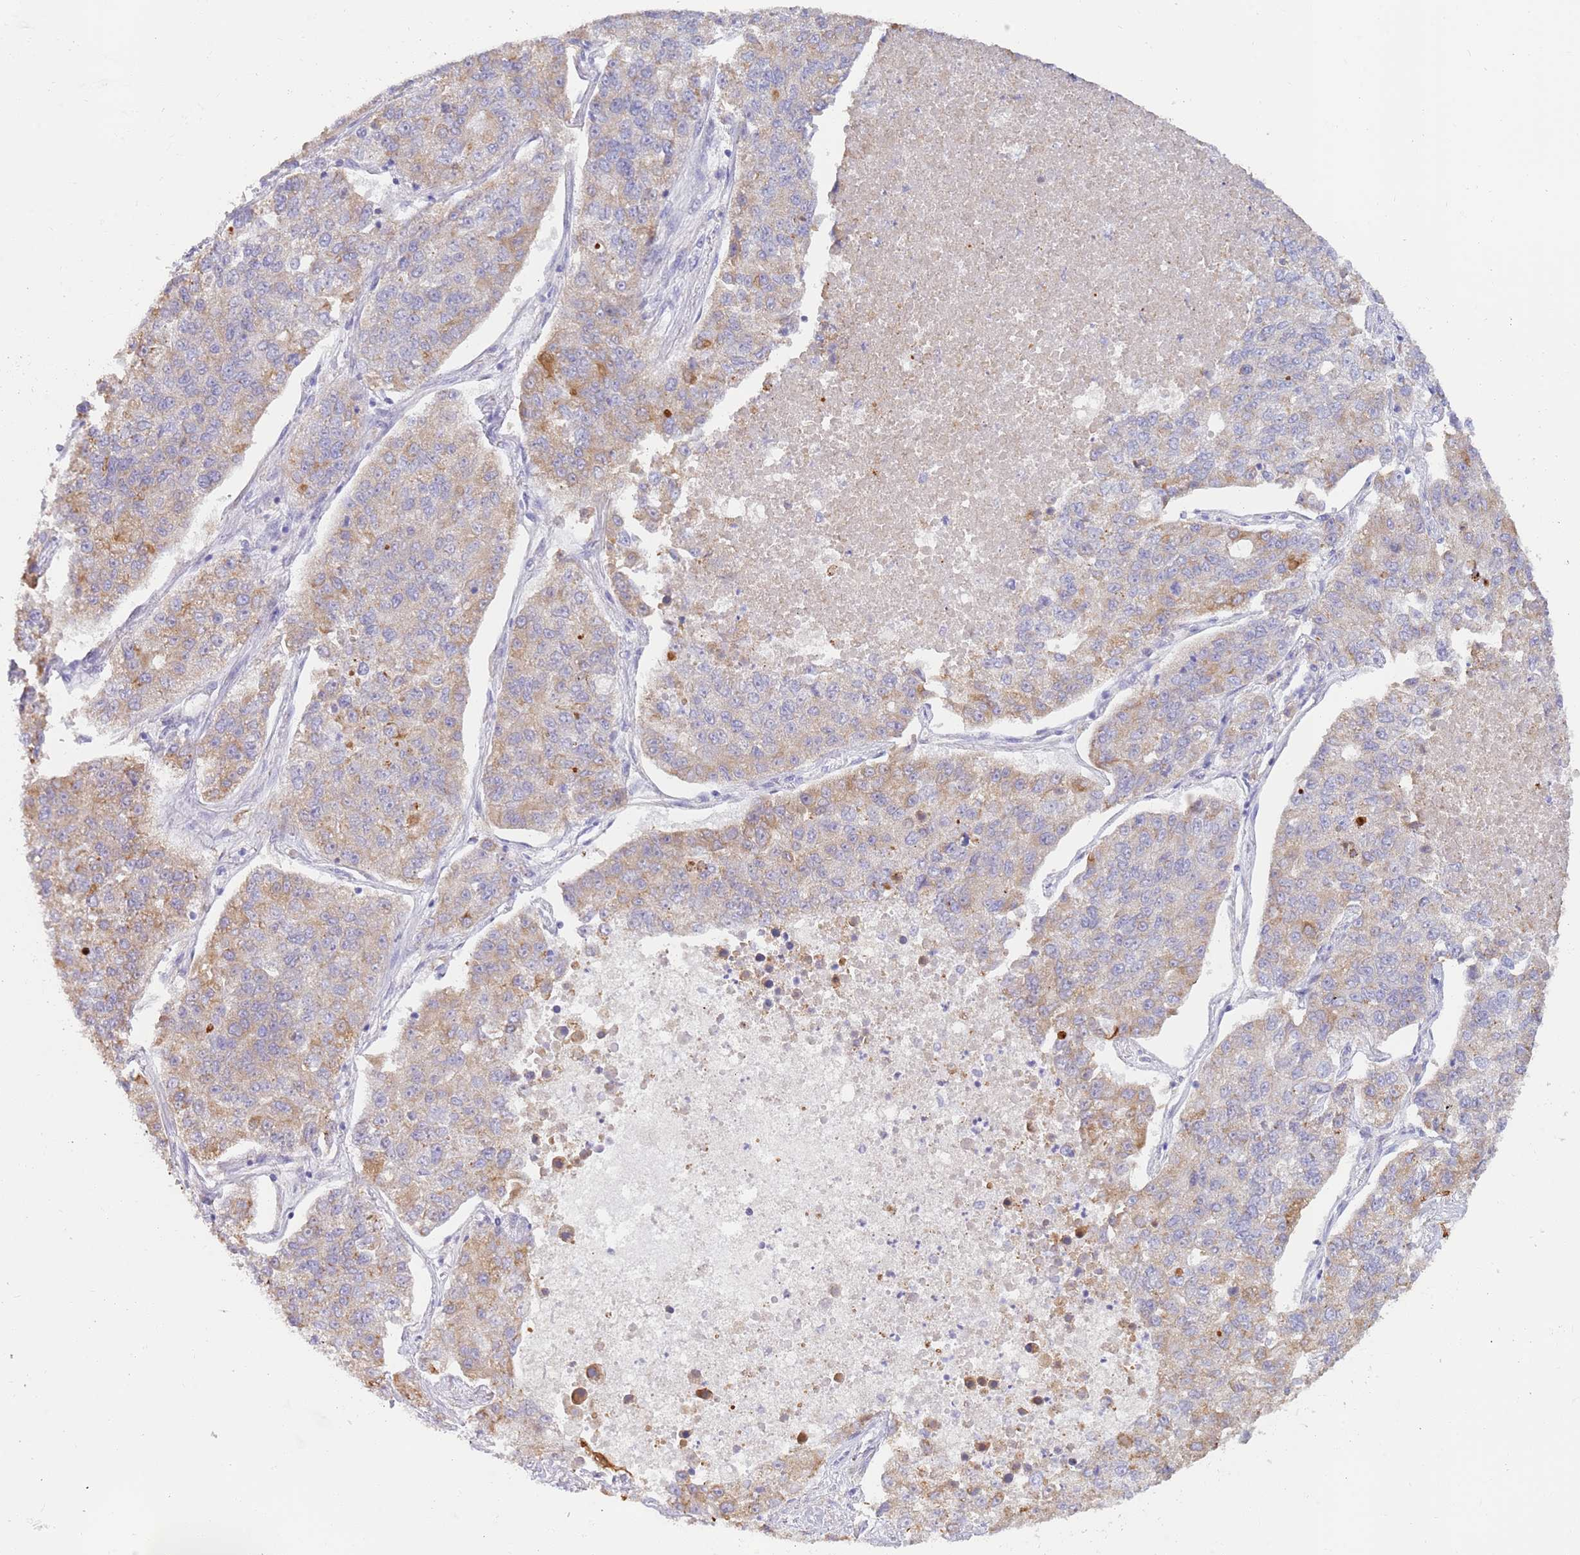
{"staining": {"intensity": "weak", "quantity": "25%-75%", "location": "cytoplasmic/membranous"}, "tissue": "lung cancer", "cell_type": "Tumor cells", "image_type": "cancer", "snomed": [{"axis": "morphology", "description": "Adenocarcinoma, NOS"}, {"axis": "topography", "description": "Lung"}], "caption": "A brown stain shows weak cytoplasmic/membranous staining of a protein in human lung cancer tumor cells.", "gene": "CCDC149", "patient": {"sex": "male", "age": 49}}